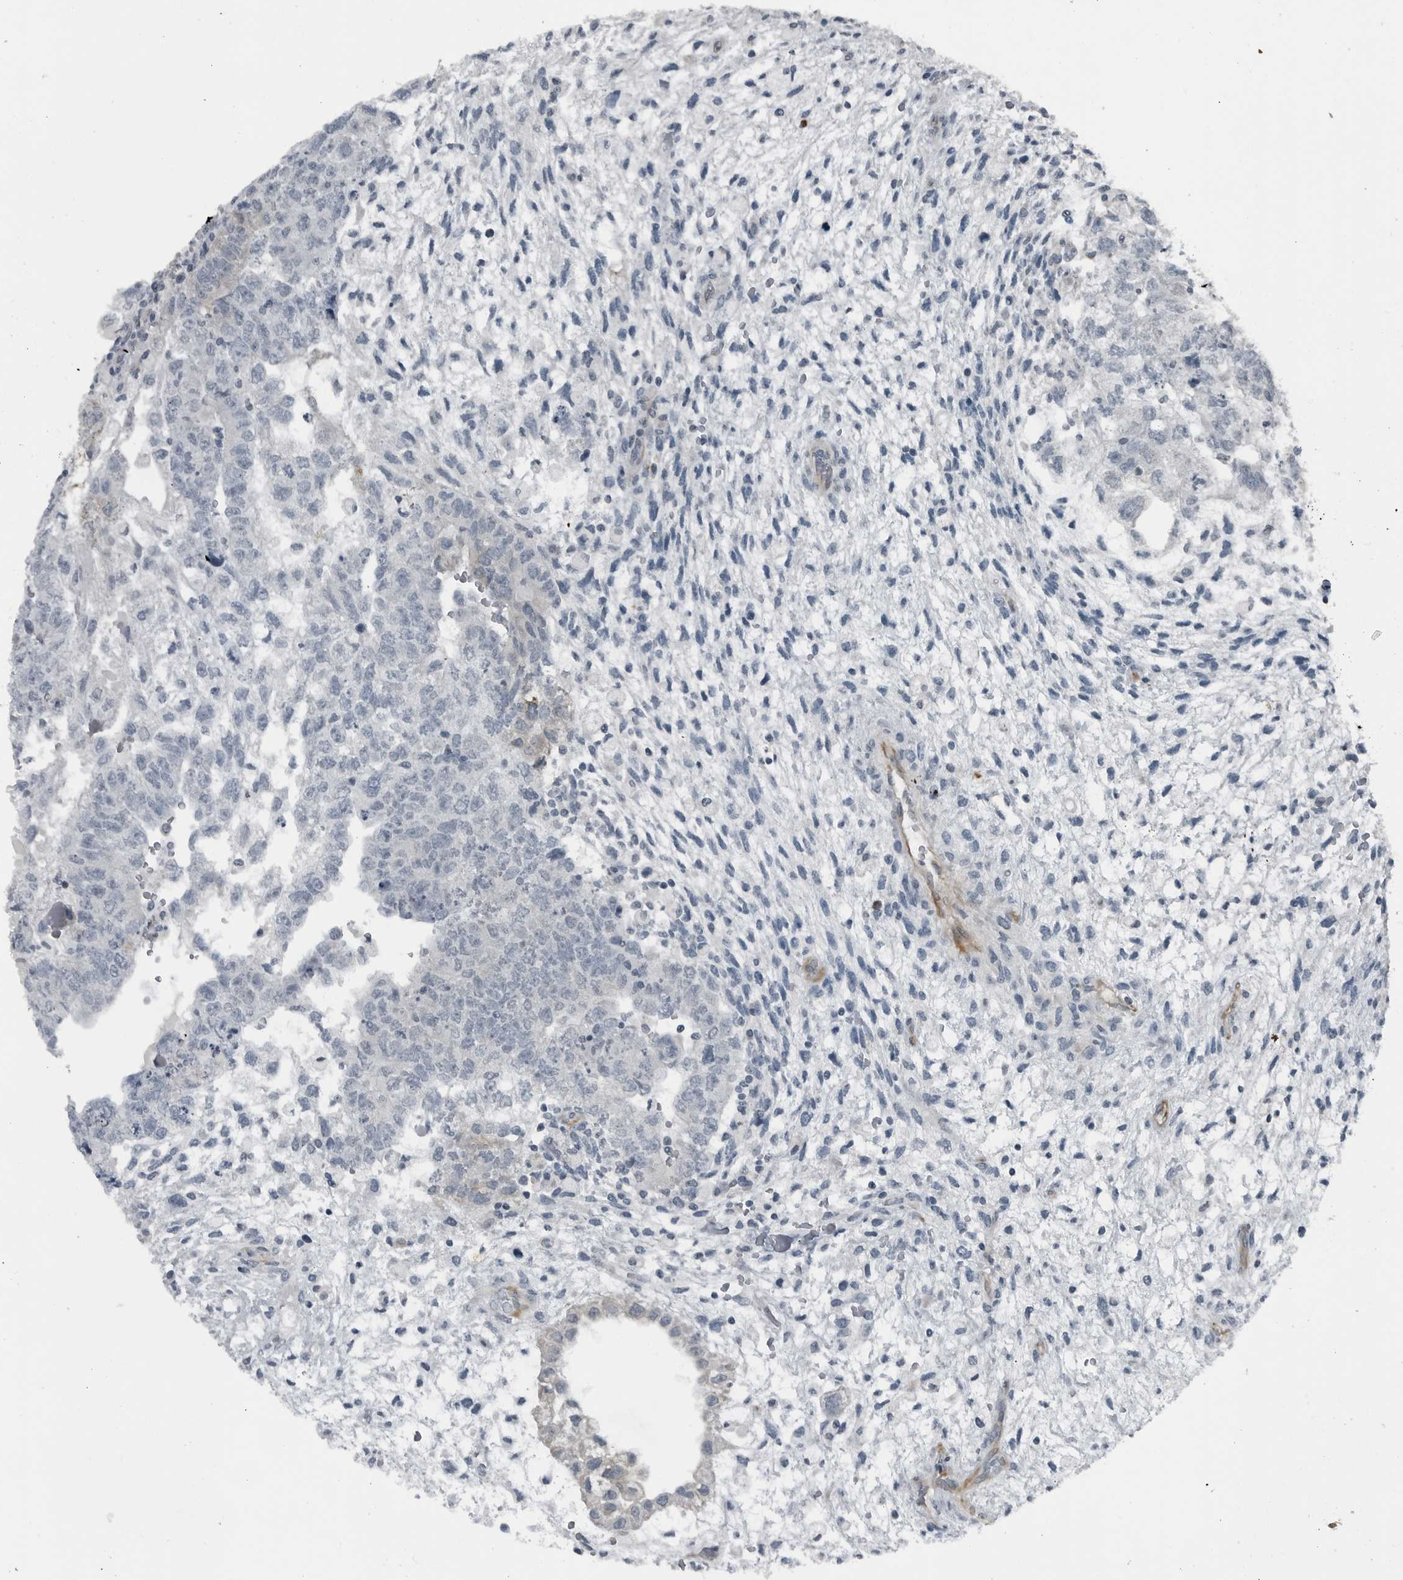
{"staining": {"intensity": "negative", "quantity": "none", "location": "none"}, "tissue": "testis cancer", "cell_type": "Tumor cells", "image_type": "cancer", "snomed": [{"axis": "morphology", "description": "Carcinoma, Embryonal, NOS"}, {"axis": "topography", "description": "Testis"}], "caption": "DAB (3,3'-diaminobenzidine) immunohistochemical staining of testis cancer (embryonal carcinoma) exhibits no significant expression in tumor cells.", "gene": "GAK", "patient": {"sex": "male", "age": 36}}